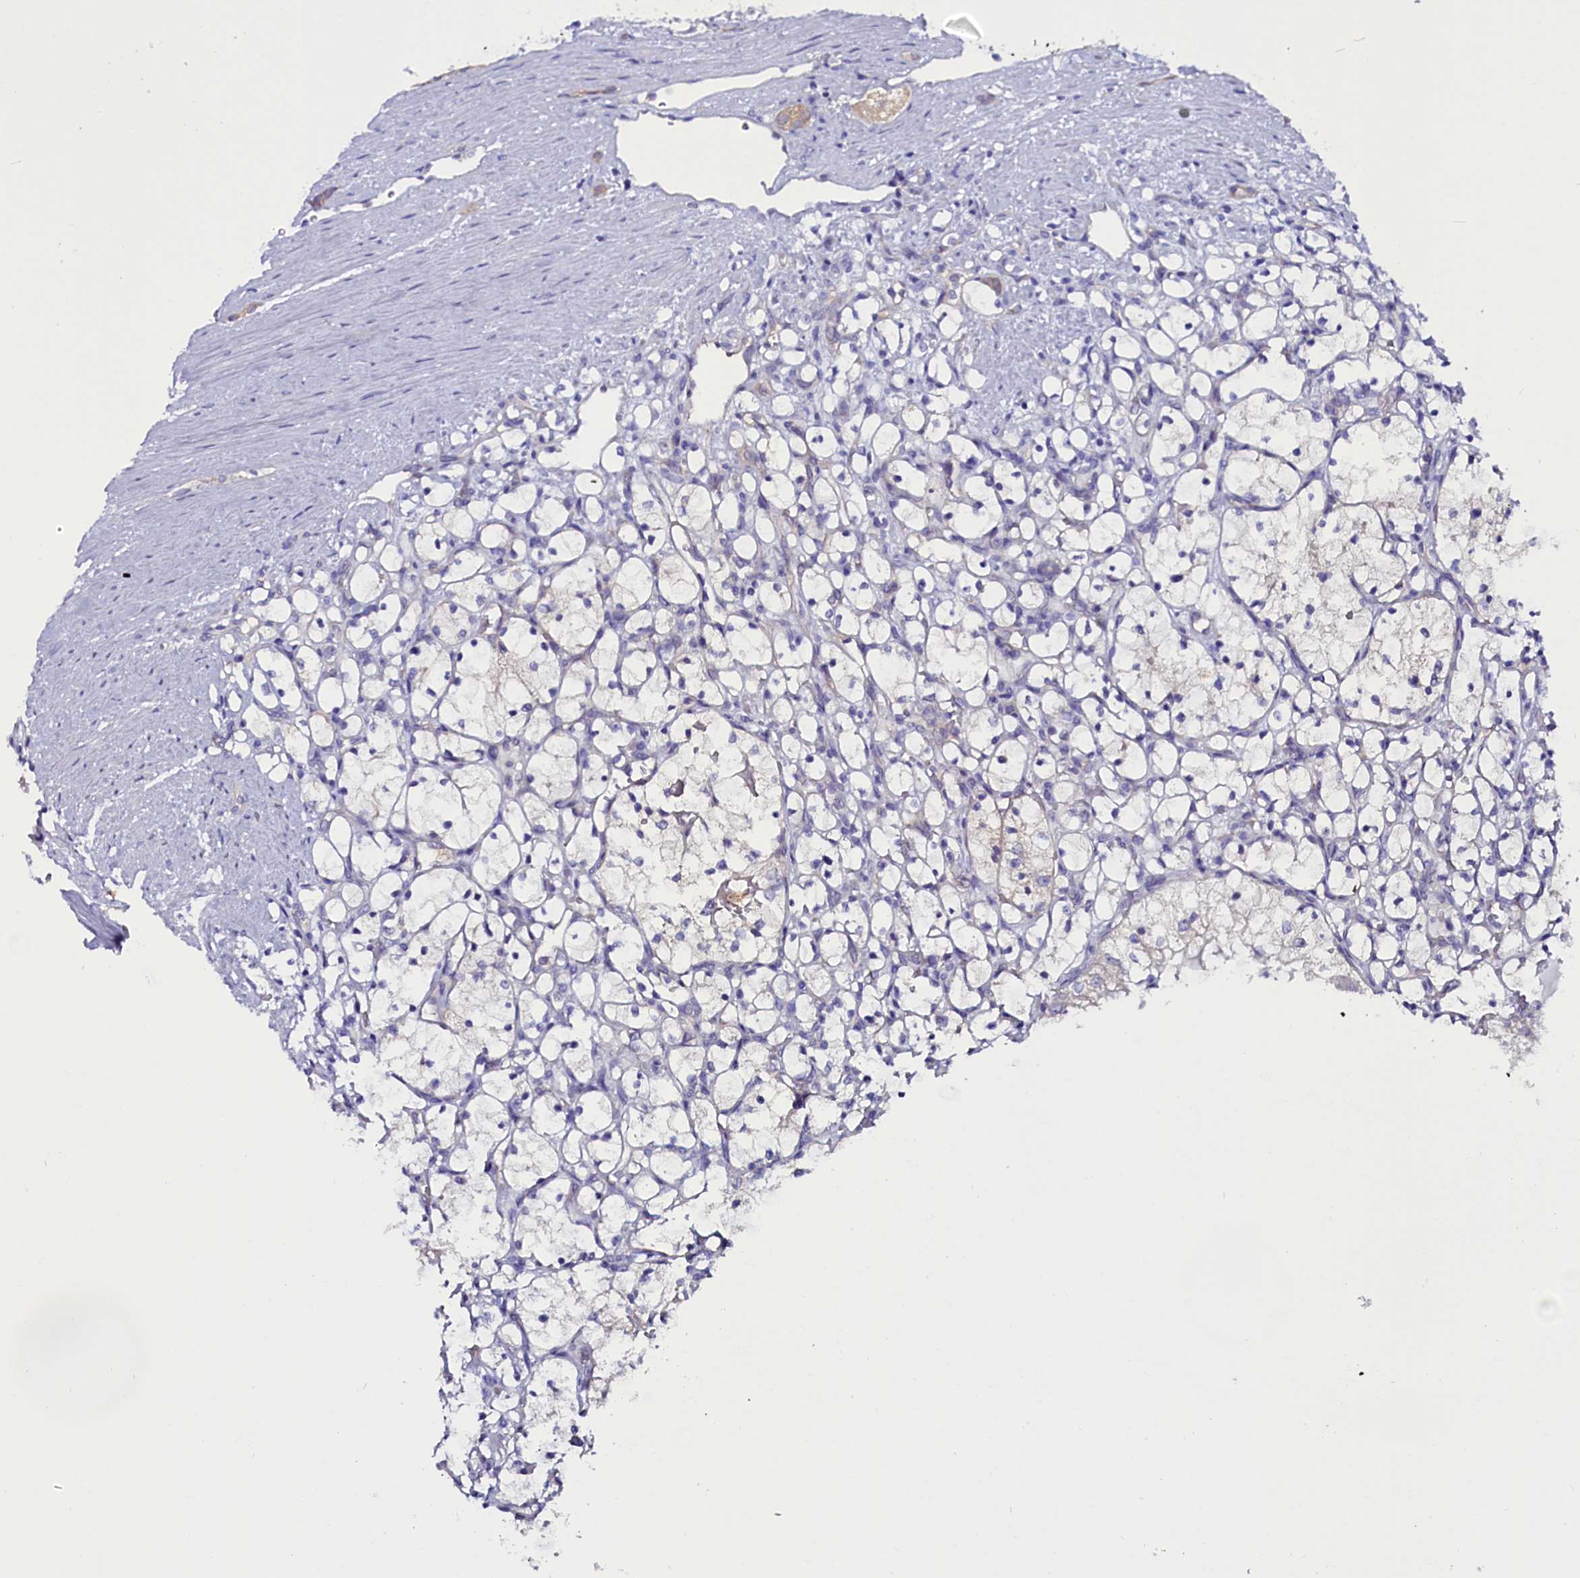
{"staining": {"intensity": "negative", "quantity": "none", "location": "none"}, "tissue": "renal cancer", "cell_type": "Tumor cells", "image_type": "cancer", "snomed": [{"axis": "morphology", "description": "Adenocarcinoma, NOS"}, {"axis": "topography", "description": "Kidney"}], "caption": "High magnification brightfield microscopy of adenocarcinoma (renal) stained with DAB (brown) and counterstained with hematoxylin (blue): tumor cells show no significant positivity.", "gene": "CIAPIN1", "patient": {"sex": "female", "age": 69}}